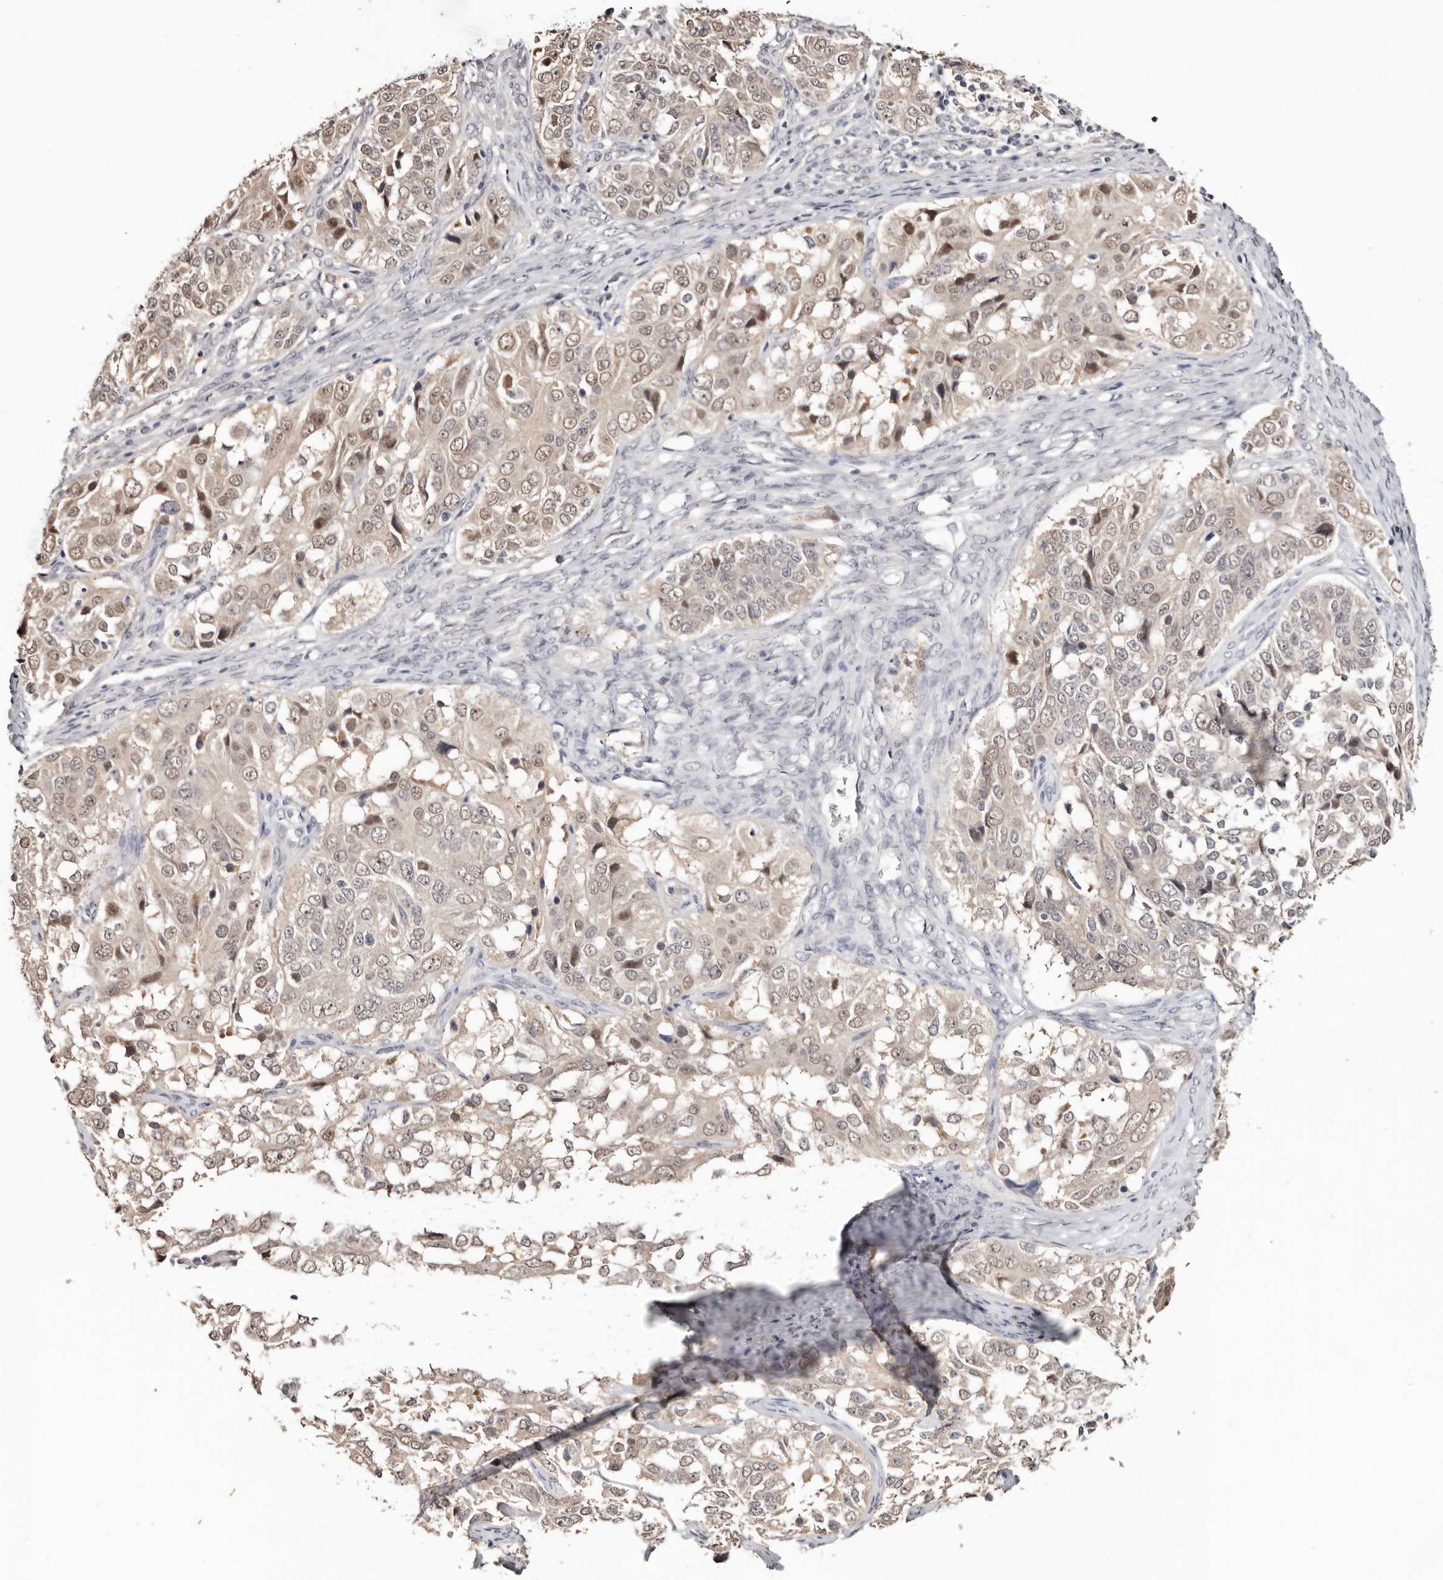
{"staining": {"intensity": "weak", "quantity": ">75%", "location": "cytoplasmic/membranous,nuclear"}, "tissue": "ovarian cancer", "cell_type": "Tumor cells", "image_type": "cancer", "snomed": [{"axis": "morphology", "description": "Carcinoma, endometroid"}, {"axis": "topography", "description": "Ovary"}], "caption": "Ovarian cancer (endometroid carcinoma) stained with a brown dye demonstrates weak cytoplasmic/membranous and nuclear positive positivity in about >75% of tumor cells.", "gene": "TYW3", "patient": {"sex": "female", "age": 51}}